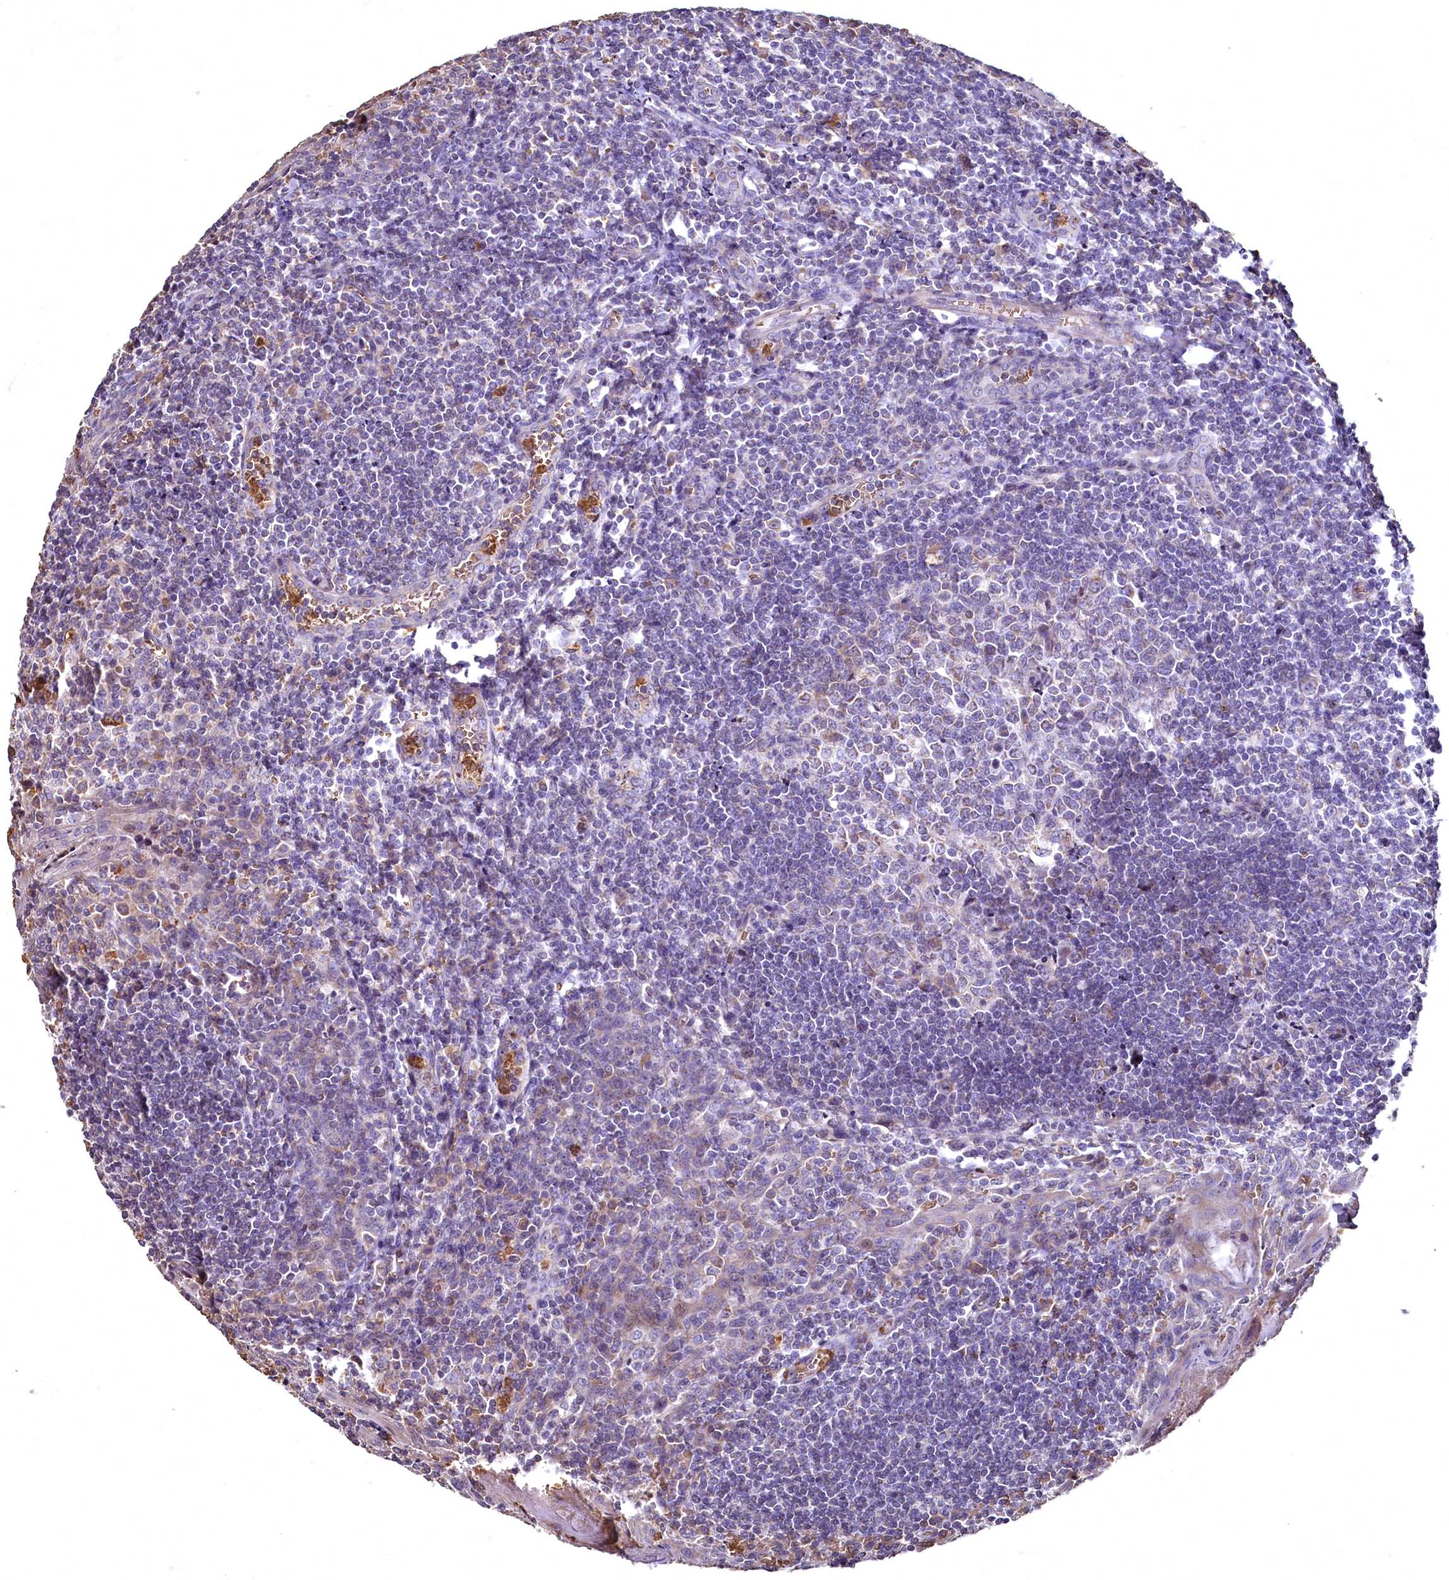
{"staining": {"intensity": "negative", "quantity": "none", "location": "none"}, "tissue": "tonsil", "cell_type": "Germinal center cells", "image_type": "normal", "snomed": [{"axis": "morphology", "description": "Normal tissue, NOS"}, {"axis": "topography", "description": "Tonsil"}], "caption": "Immunohistochemistry (IHC) of normal human tonsil exhibits no staining in germinal center cells.", "gene": "SPTA1", "patient": {"sex": "male", "age": 27}}